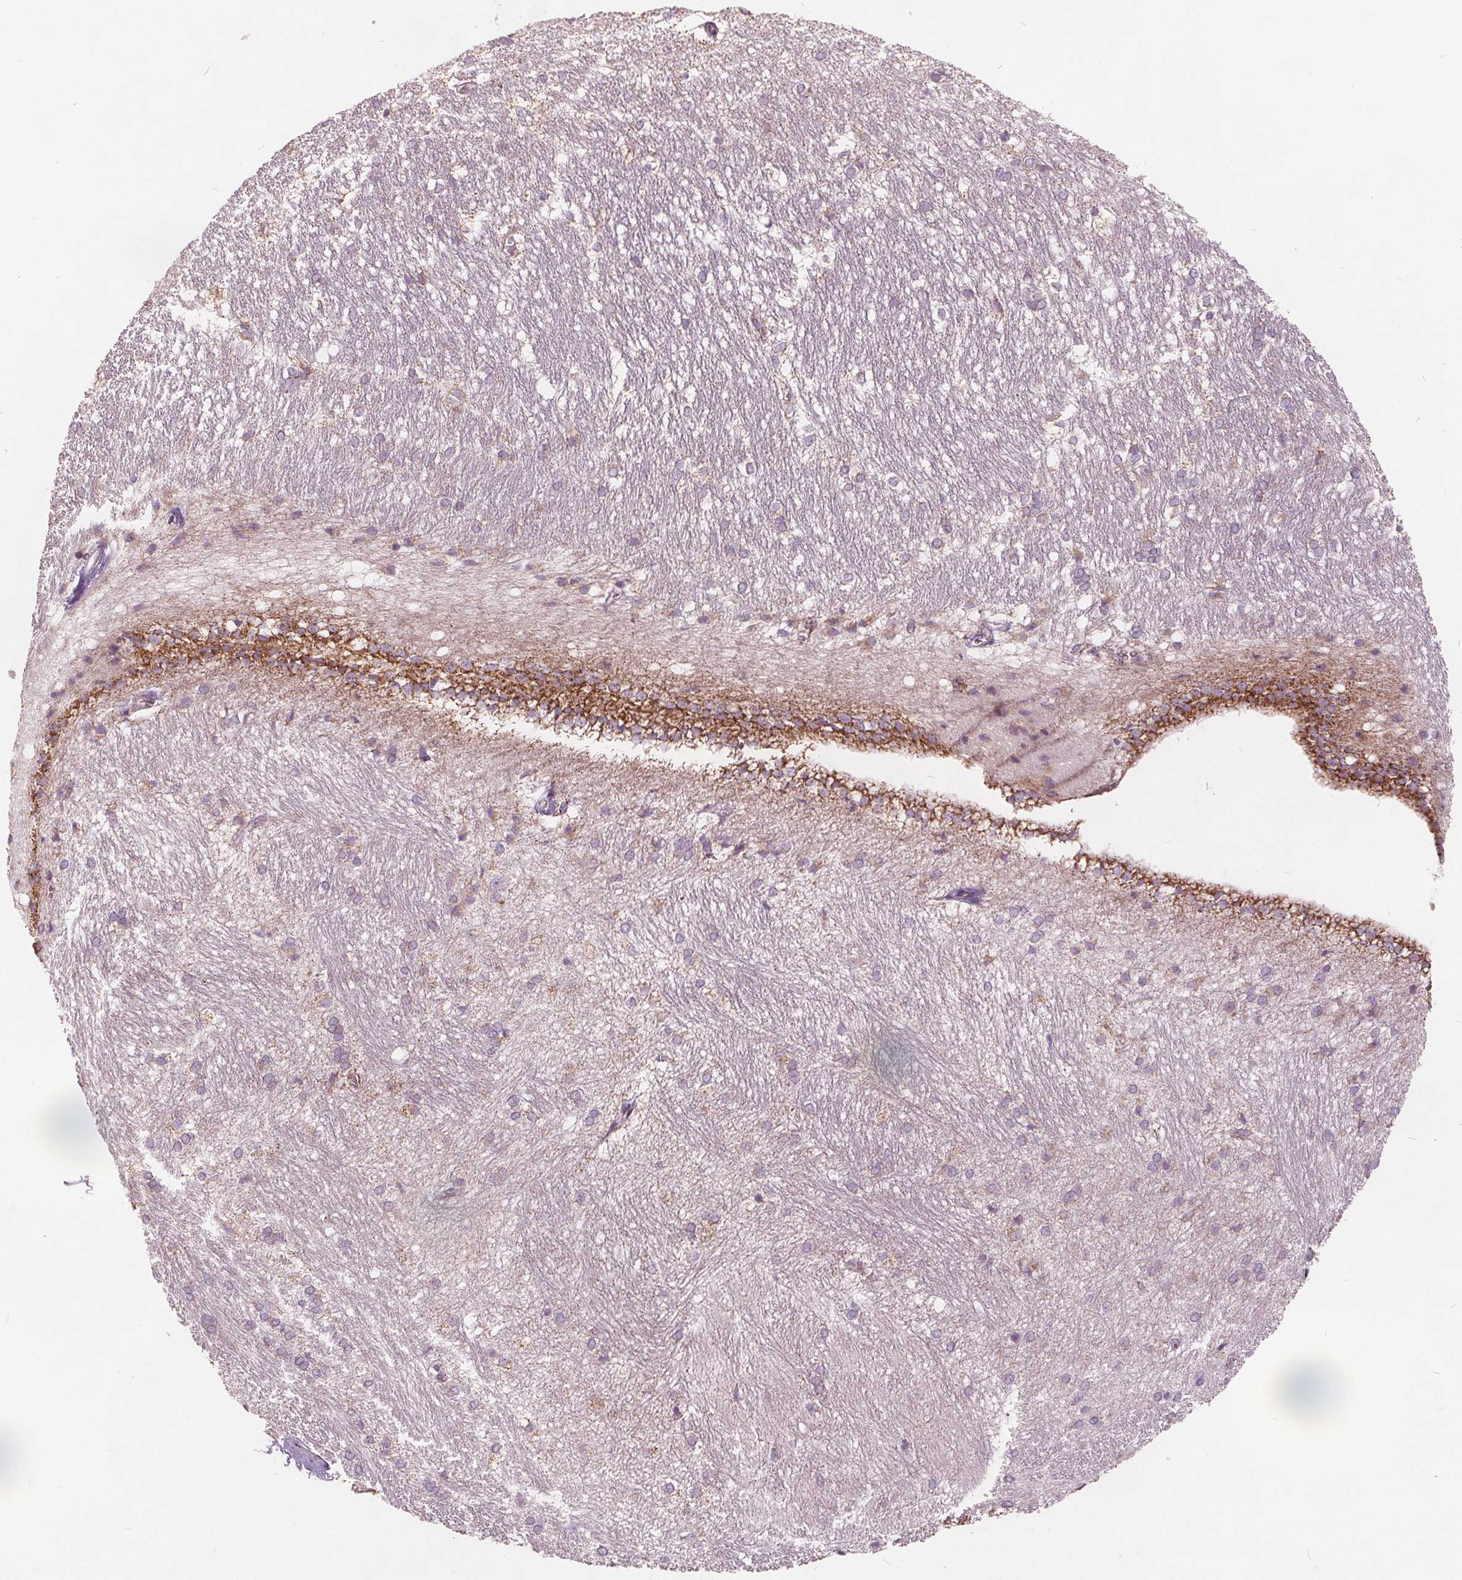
{"staining": {"intensity": "weak", "quantity": "<25%", "location": "cytoplasmic/membranous"}, "tissue": "hippocampus", "cell_type": "Glial cells", "image_type": "normal", "snomed": [{"axis": "morphology", "description": "Normal tissue, NOS"}, {"axis": "topography", "description": "Cerebral cortex"}, {"axis": "topography", "description": "Hippocampus"}], "caption": "Glial cells are negative for protein expression in unremarkable human hippocampus. (DAB IHC, high magnification).", "gene": "ECI2", "patient": {"sex": "female", "age": 19}}